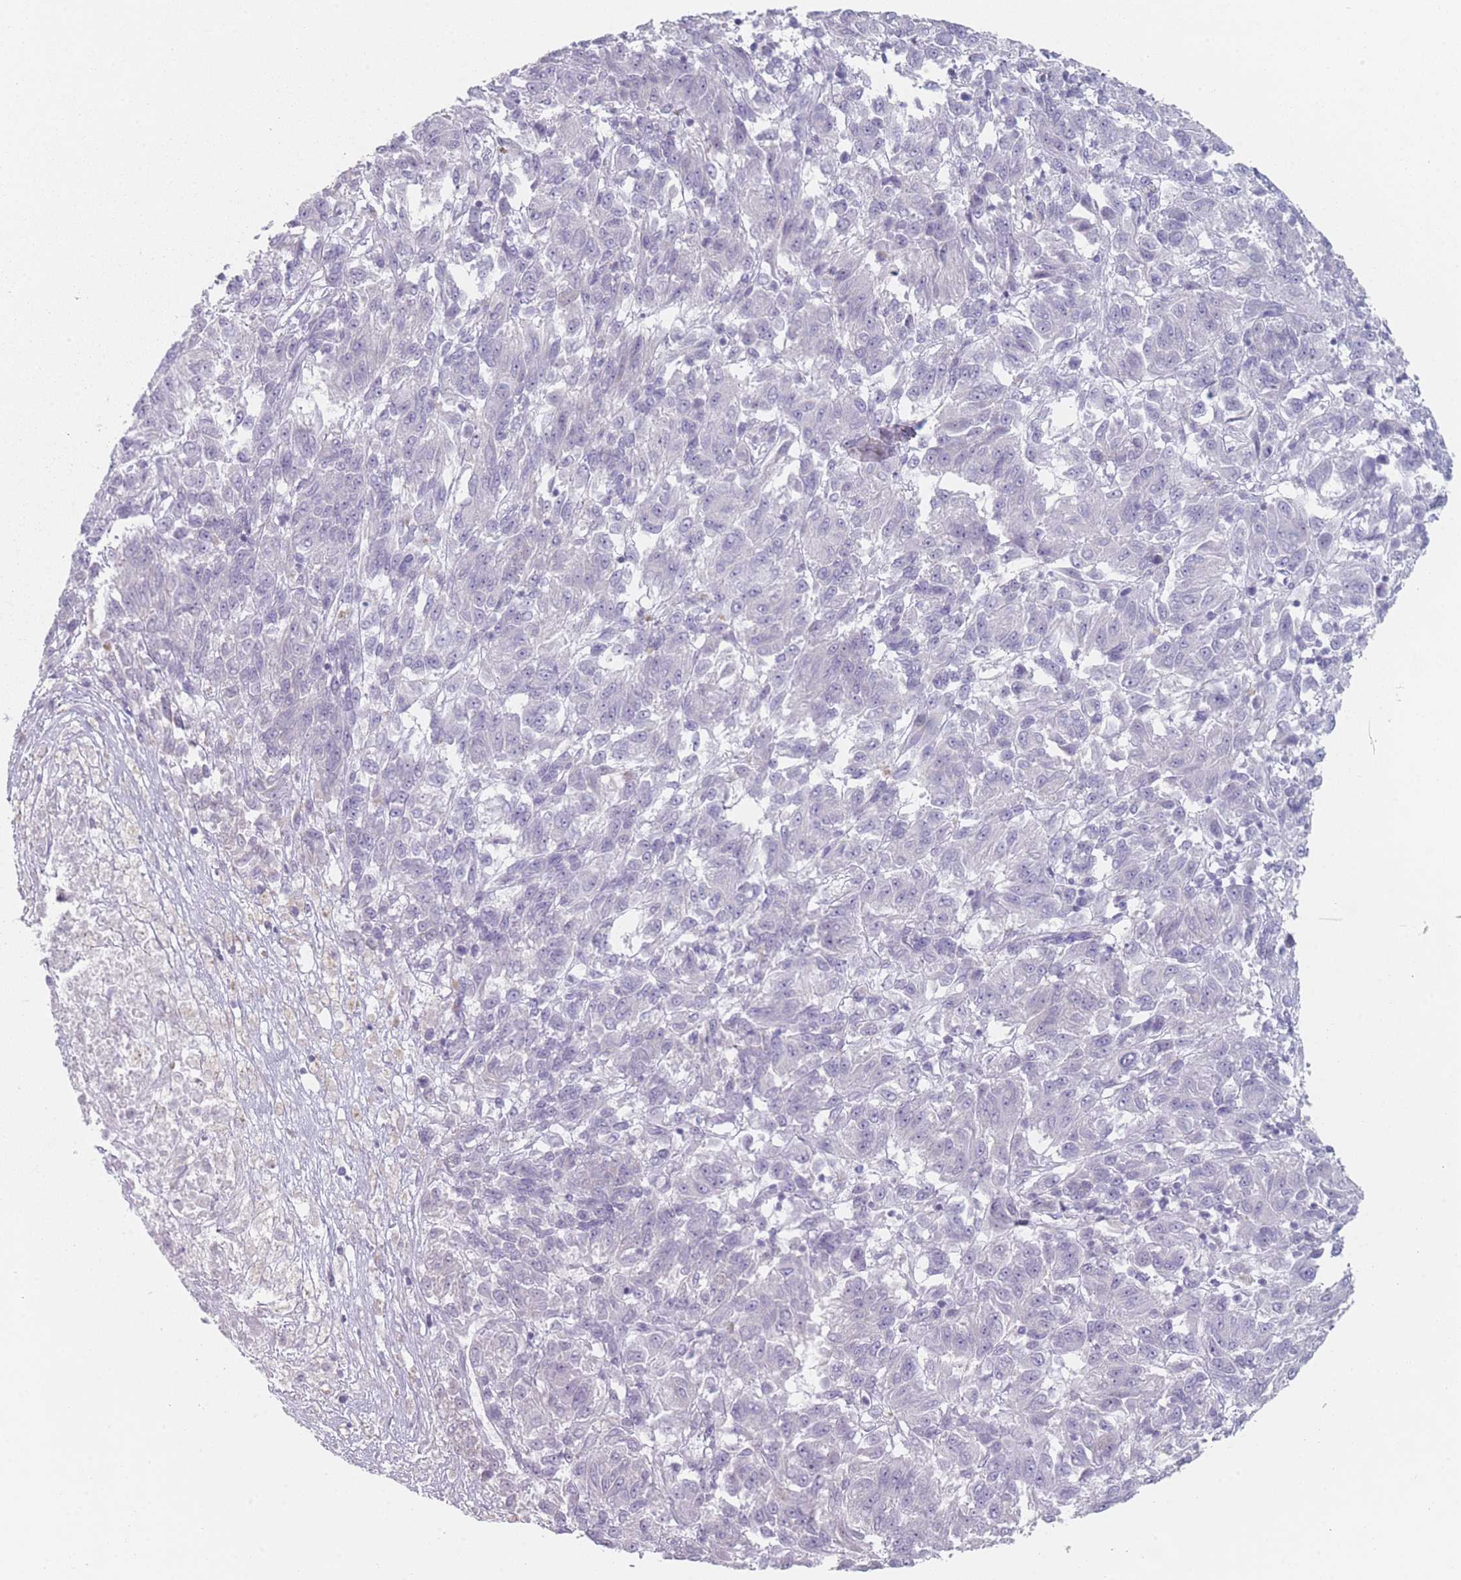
{"staining": {"intensity": "negative", "quantity": "none", "location": "none"}, "tissue": "melanoma", "cell_type": "Tumor cells", "image_type": "cancer", "snomed": [{"axis": "morphology", "description": "Malignant melanoma, Metastatic site"}, {"axis": "topography", "description": "Lung"}], "caption": "The micrograph shows no staining of tumor cells in malignant melanoma (metastatic site). (Stains: DAB (3,3'-diaminobenzidine) immunohistochemistry with hematoxylin counter stain, Microscopy: brightfield microscopy at high magnification).", "gene": "RNF4", "patient": {"sex": "male", "age": 64}}